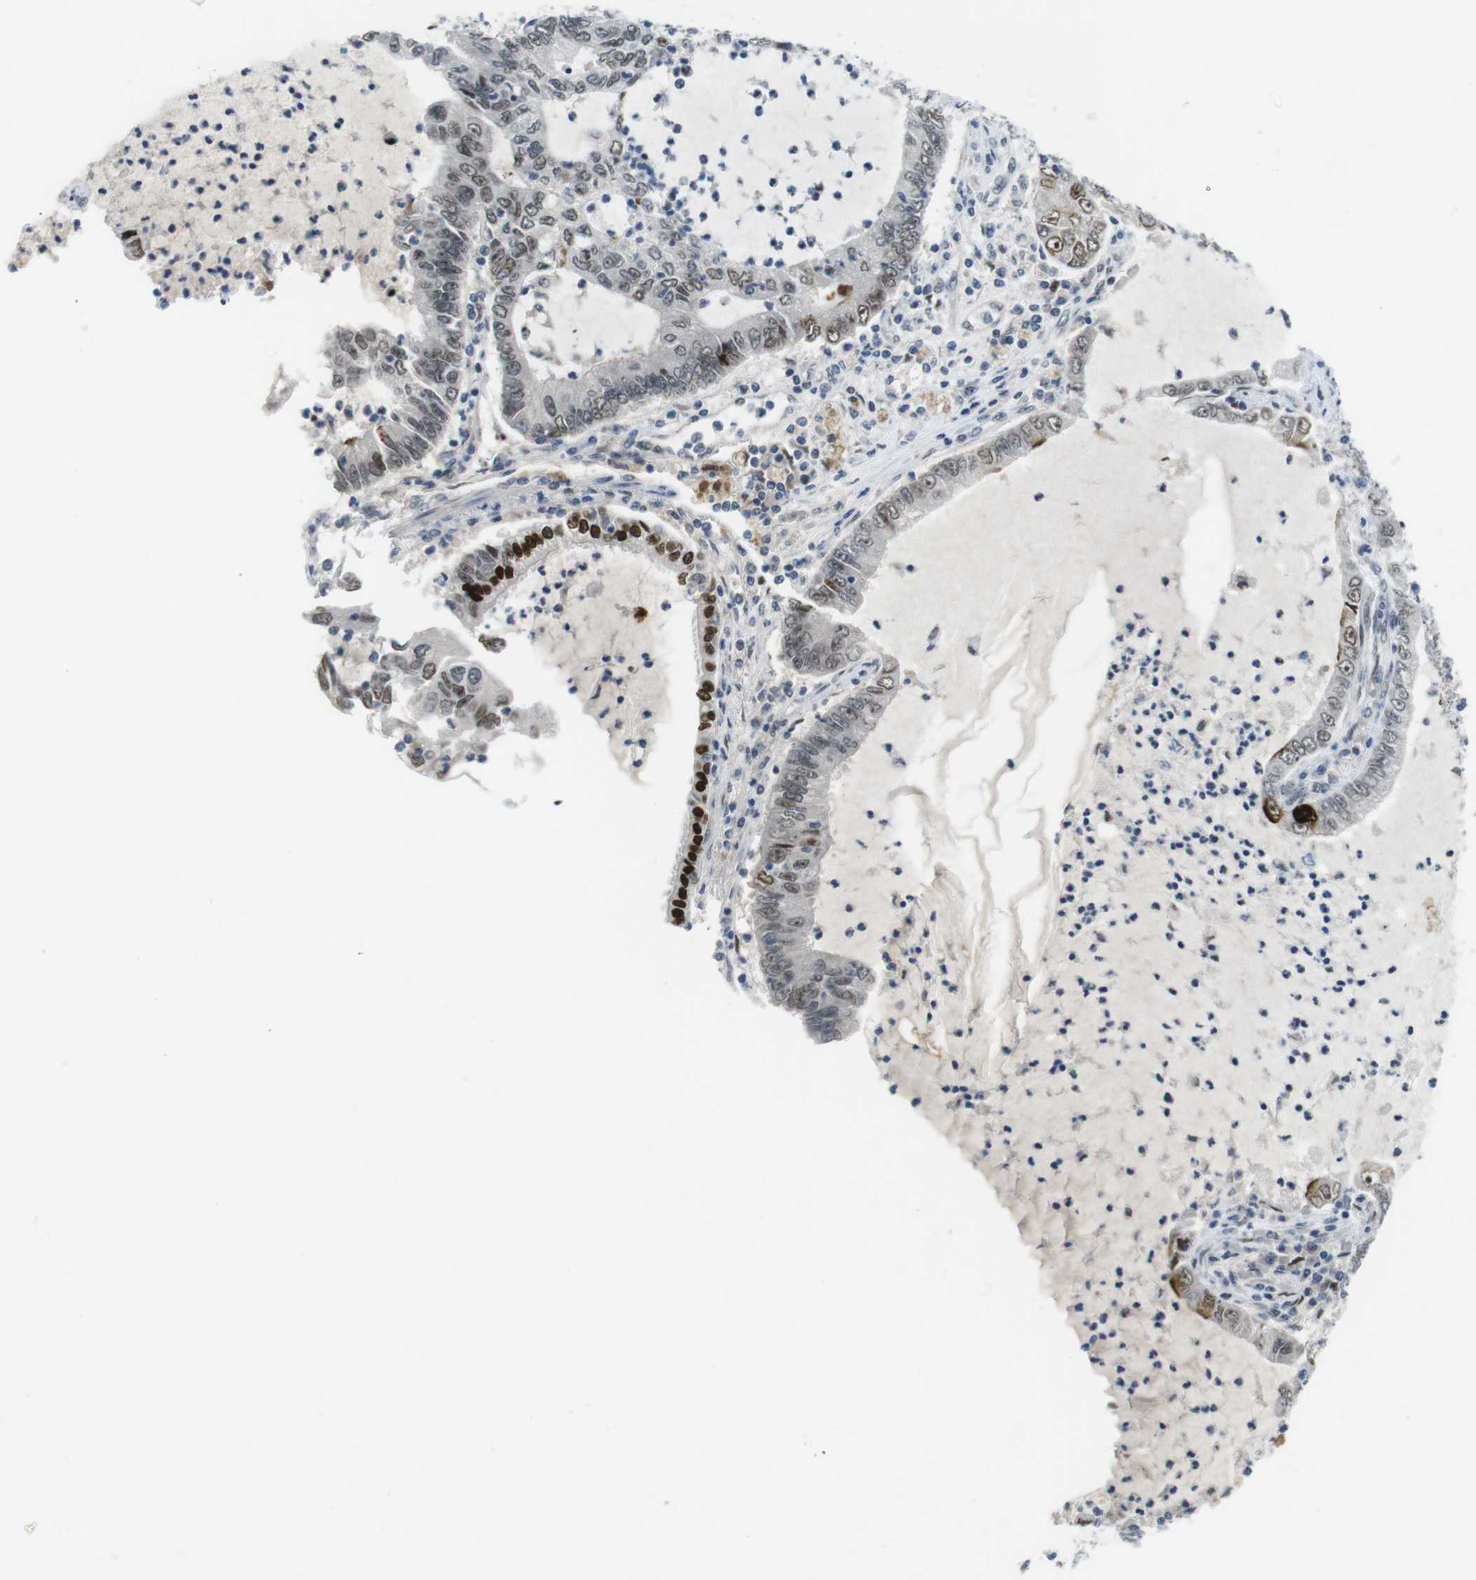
{"staining": {"intensity": "strong", "quantity": "<25%", "location": "nuclear"}, "tissue": "lung cancer", "cell_type": "Tumor cells", "image_type": "cancer", "snomed": [{"axis": "morphology", "description": "Adenocarcinoma, NOS"}, {"axis": "topography", "description": "Lung"}], "caption": "Immunohistochemistry (IHC) photomicrograph of lung cancer (adenocarcinoma) stained for a protein (brown), which shows medium levels of strong nuclear positivity in approximately <25% of tumor cells.", "gene": "RCC1", "patient": {"sex": "female", "age": 51}}